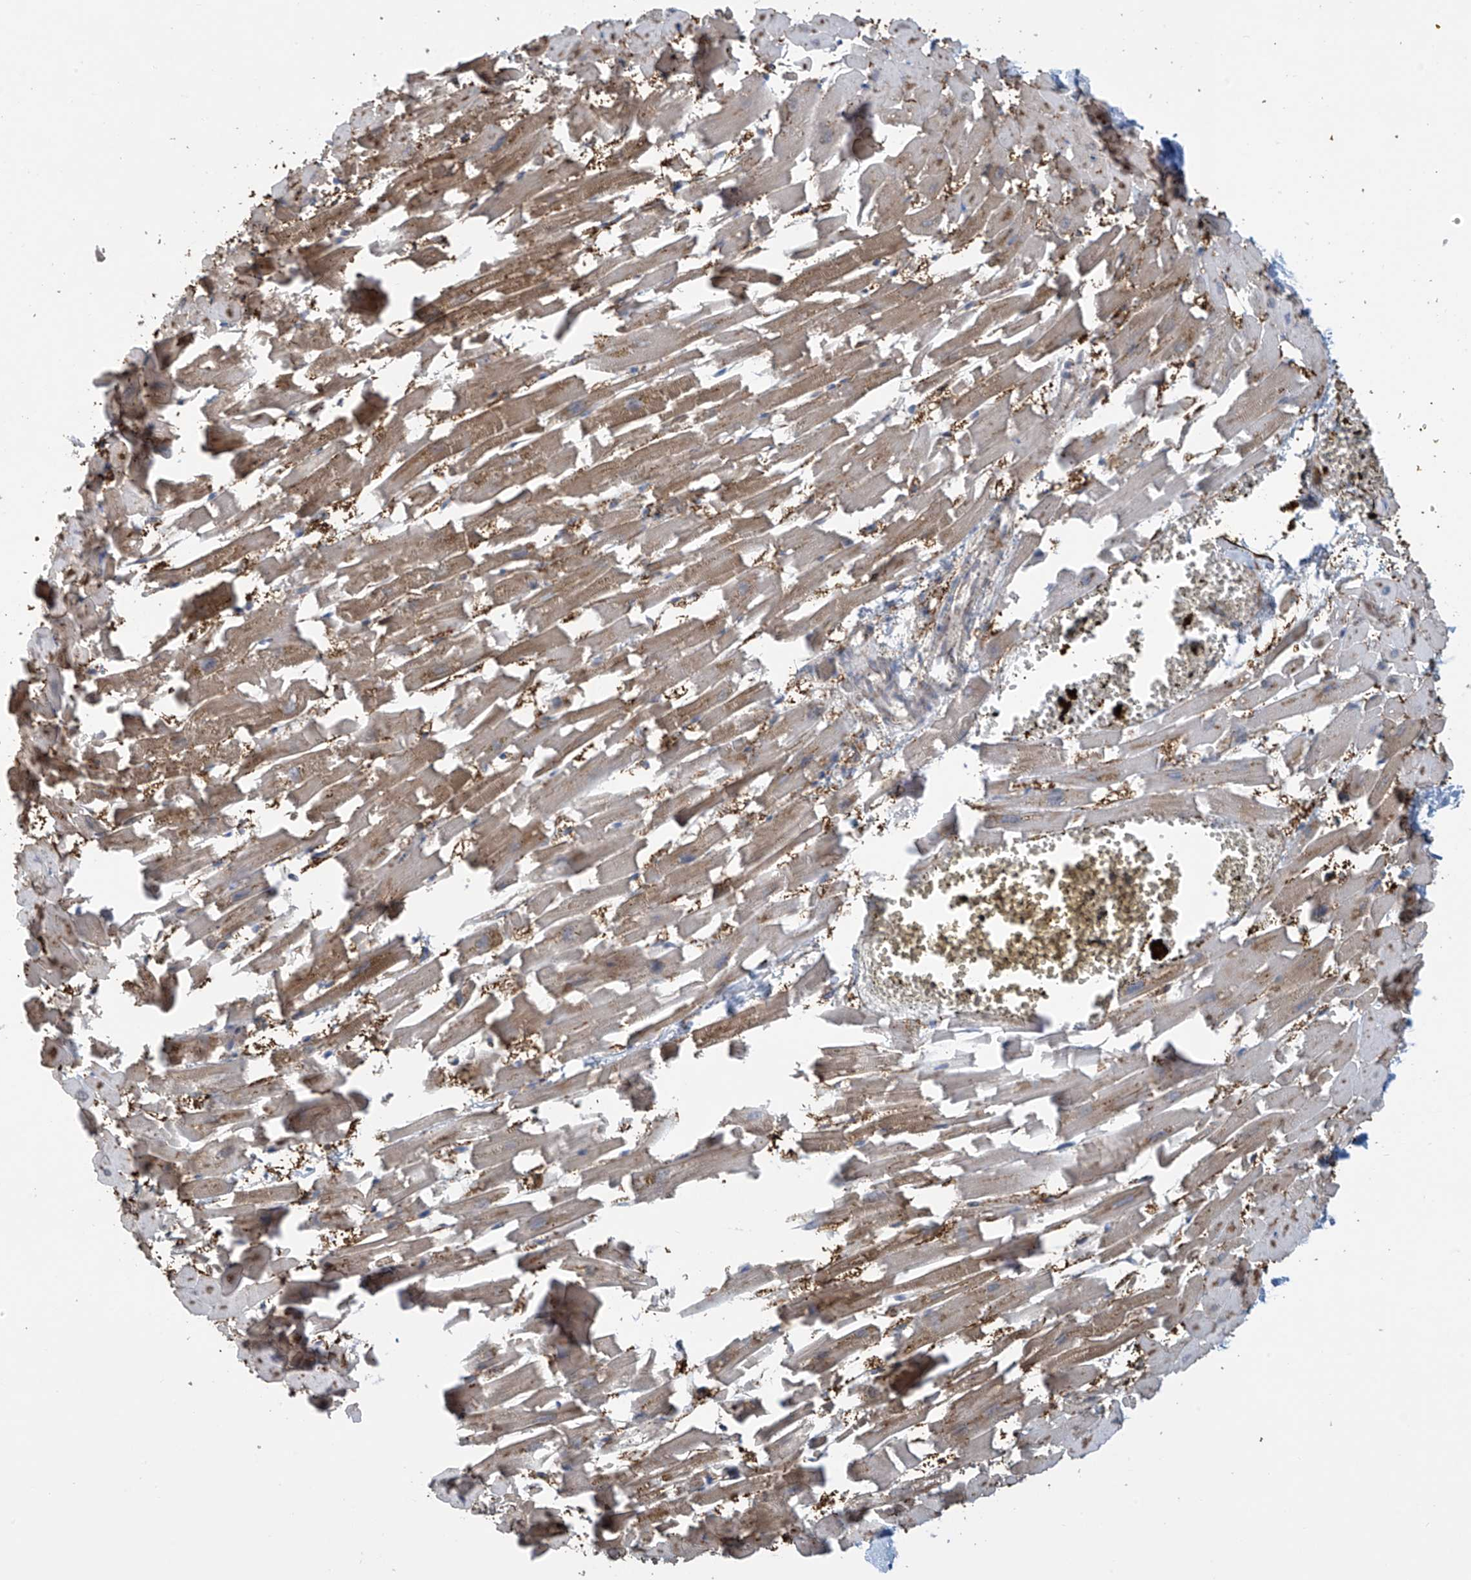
{"staining": {"intensity": "moderate", "quantity": ">75%", "location": "cytoplasmic/membranous"}, "tissue": "heart muscle", "cell_type": "Cardiomyocytes", "image_type": "normal", "snomed": [{"axis": "morphology", "description": "Normal tissue, NOS"}, {"axis": "topography", "description": "Heart"}], "caption": "DAB immunohistochemical staining of benign heart muscle displays moderate cytoplasmic/membranous protein positivity in about >75% of cardiomyocytes.", "gene": "ZNF846", "patient": {"sex": "female", "age": 64}}